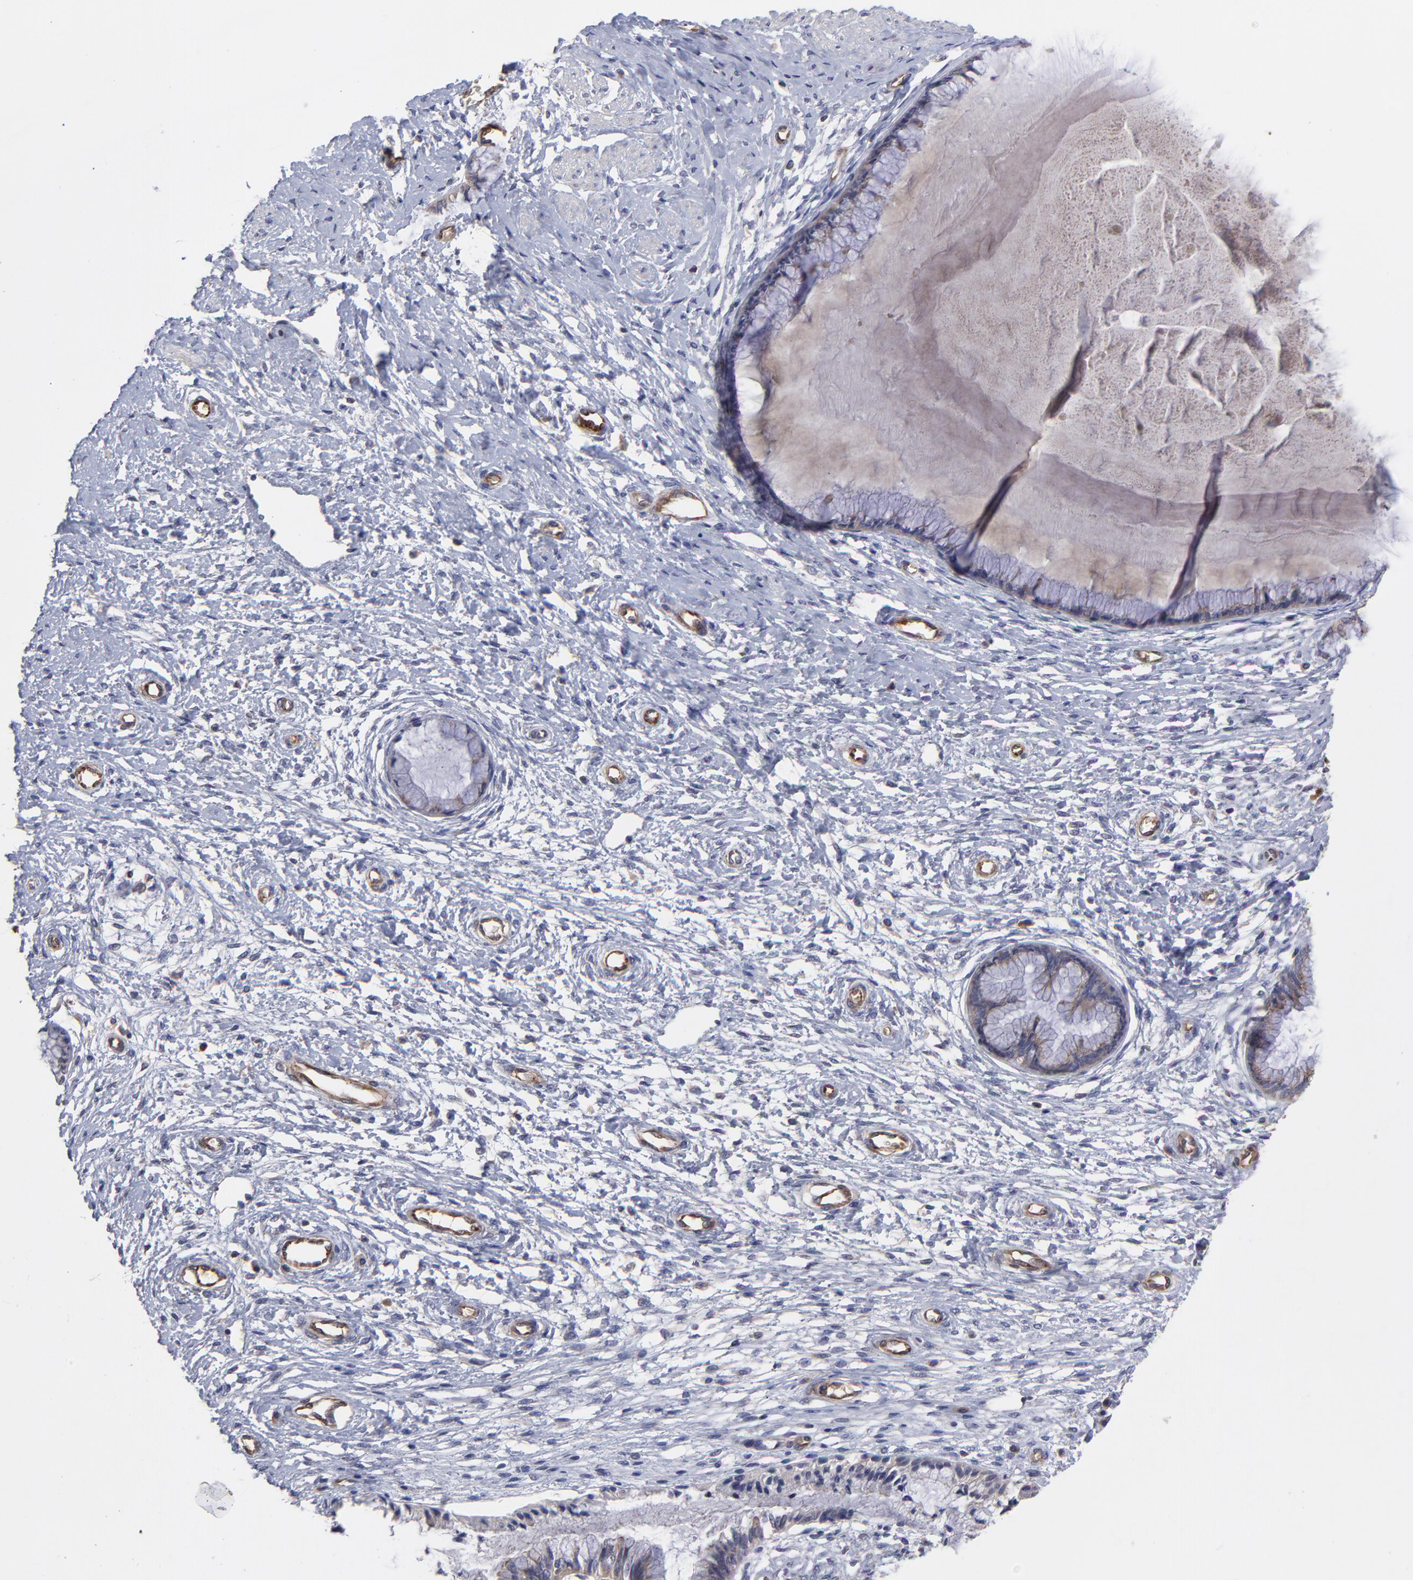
{"staining": {"intensity": "weak", "quantity": "<25%", "location": "cytoplasmic/membranous"}, "tissue": "cervix", "cell_type": "Glandular cells", "image_type": "normal", "snomed": [{"axis": "morphology", "description": "Normal tissue, NOS"}, {"axis": "topography", "description": "Cervix"}], "caption": "DAB (3,3'-diaminobenzidine) immunohistochemical staining of normal cervix demonstrates no significant staining in glandular cells.", "gene": "ASB7", "patient": {"sex": "female", "age": 27}}